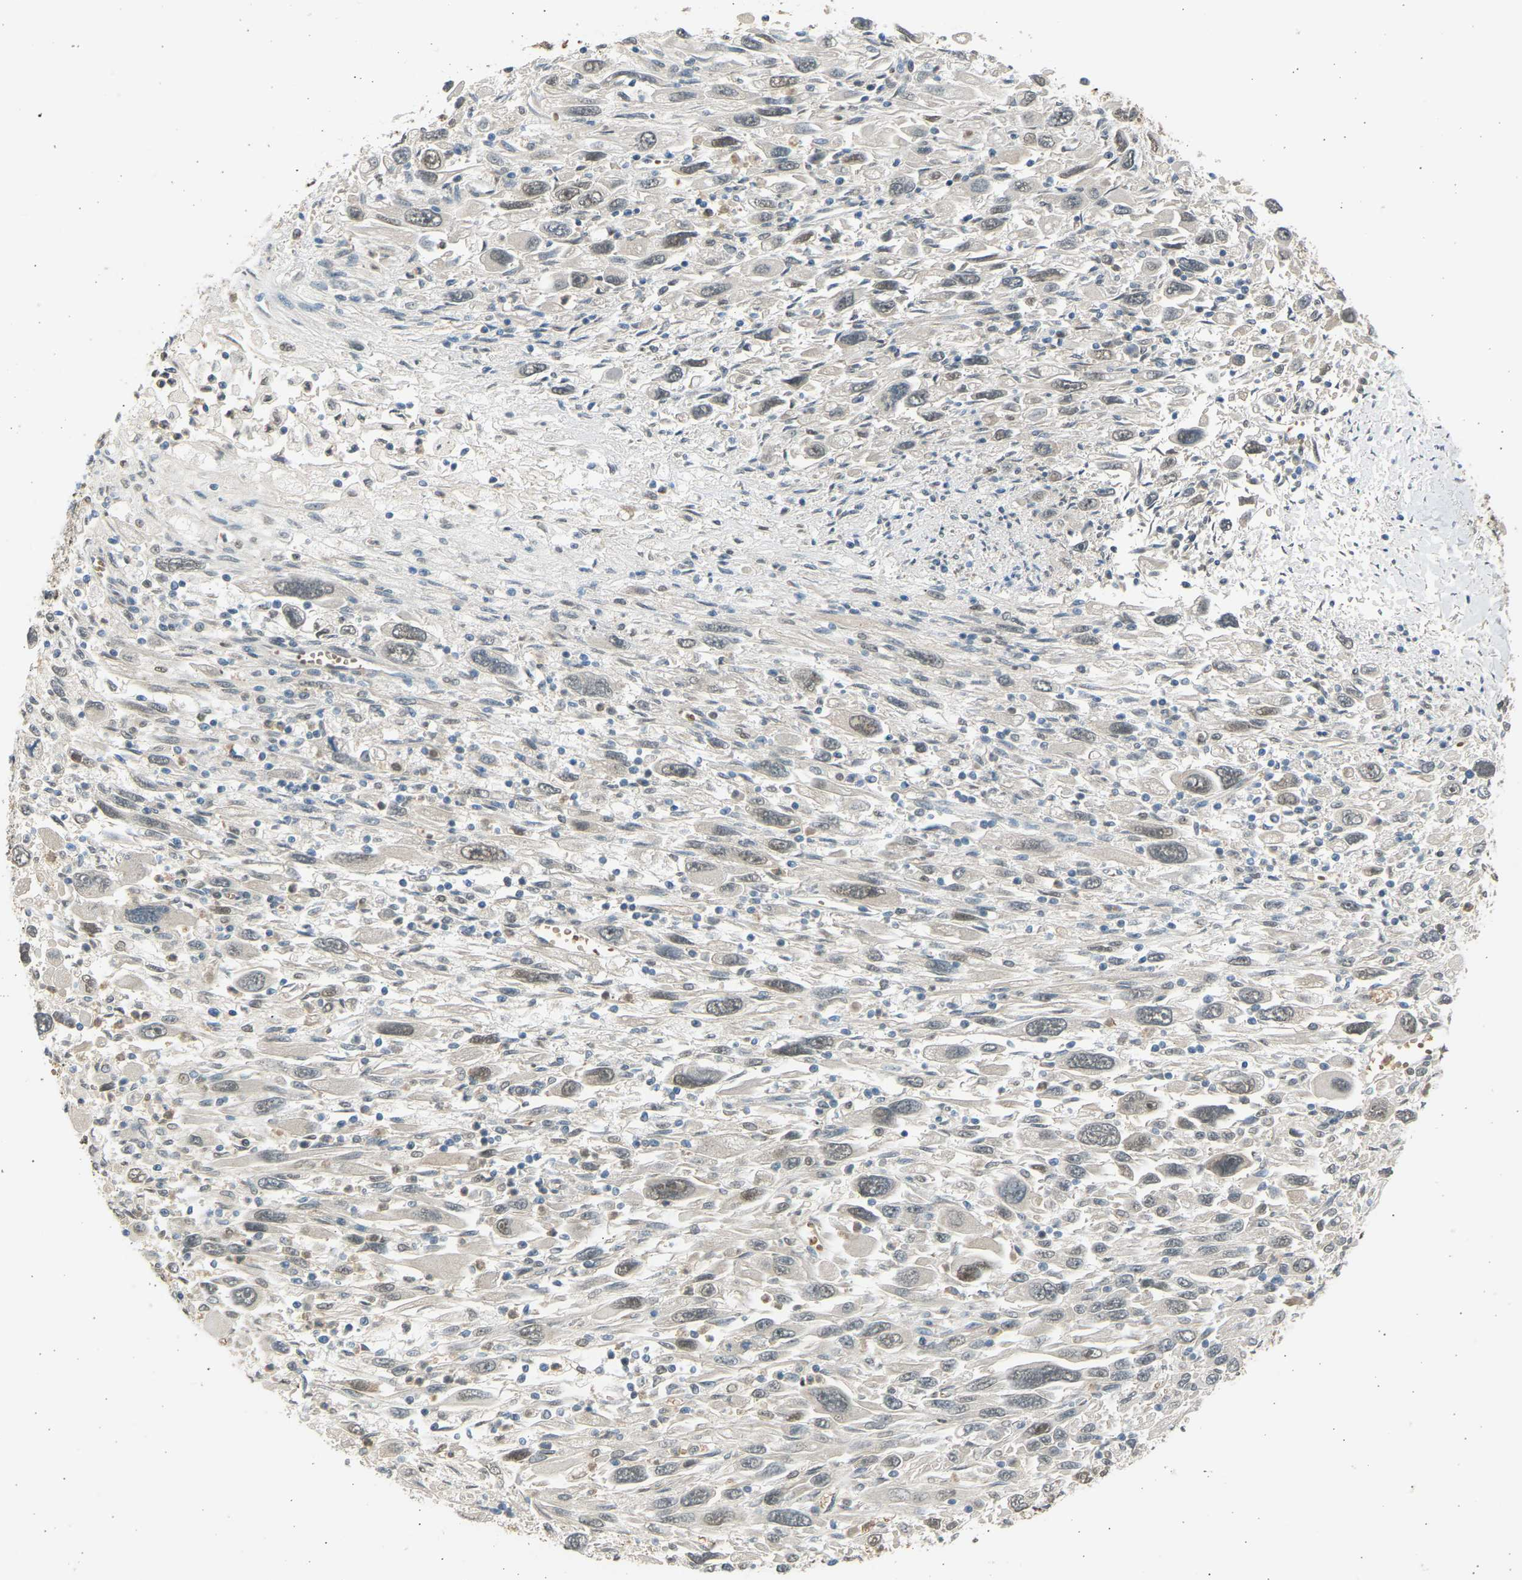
{"staining": {"intensity": "weak", "quantity": ">75%", "location": "nuclear"}, "tissue": "melanoma", "cell_type": "Tumor cells", "image_type": "cancer", "snomed": [{"axis": "morphology", "description": "Malignant melanoma, Metastatic site"}, {"axis": "topography", "description": "Skin"}], "caption": "Weak nuclear protein expression is seen in approximately >75% of tumor cells in malignant melanoma (metastatic site). (Stains: DAB in brown, nuclei in blue, Microscopy: brightfield microscopy at high magnification).", "gene": "BIRC2", "patient": {"sex": "female", "age": 56}}